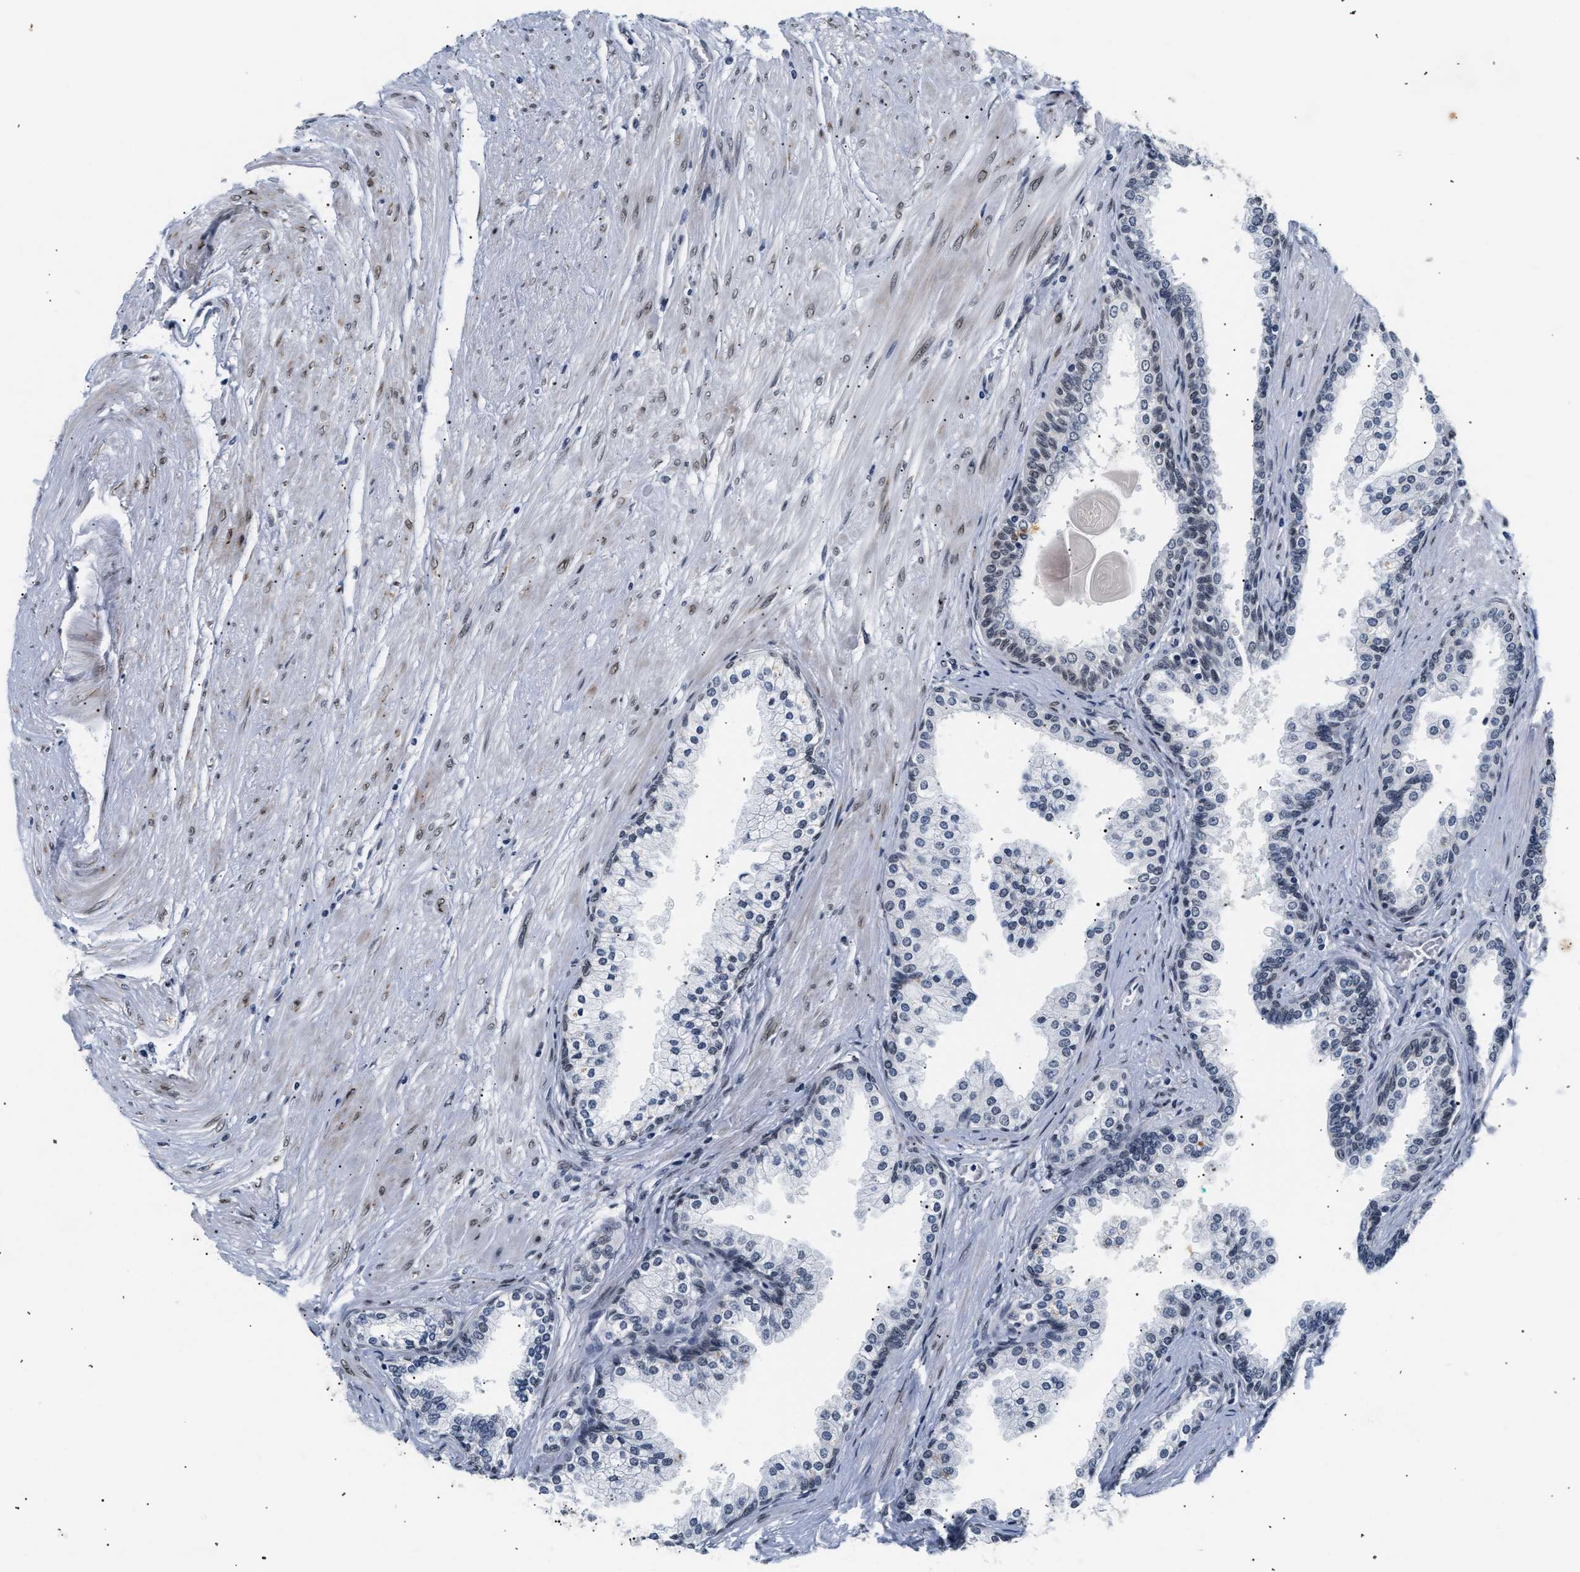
{"staining": {"intensity": "negative", "quantity": "none", "location": "none"}, "tissue": "prostate cancer", "cell_type": "Tumor cells", "image_type": "cancer", "snomed": [{"axis": "morphology", "description": "Adenocarcinoma, Low grade"}, {"axis": "topography", "description": "Prostate"}], "caption": "High magnification brightfield microscopy of prostate cancer stained with DAB (brown) and counterstained with hematoxylin (blue): tumor cells show no significant staining.", "gene": "THOC1", "patient": {"sex": "male", "age": 52}}